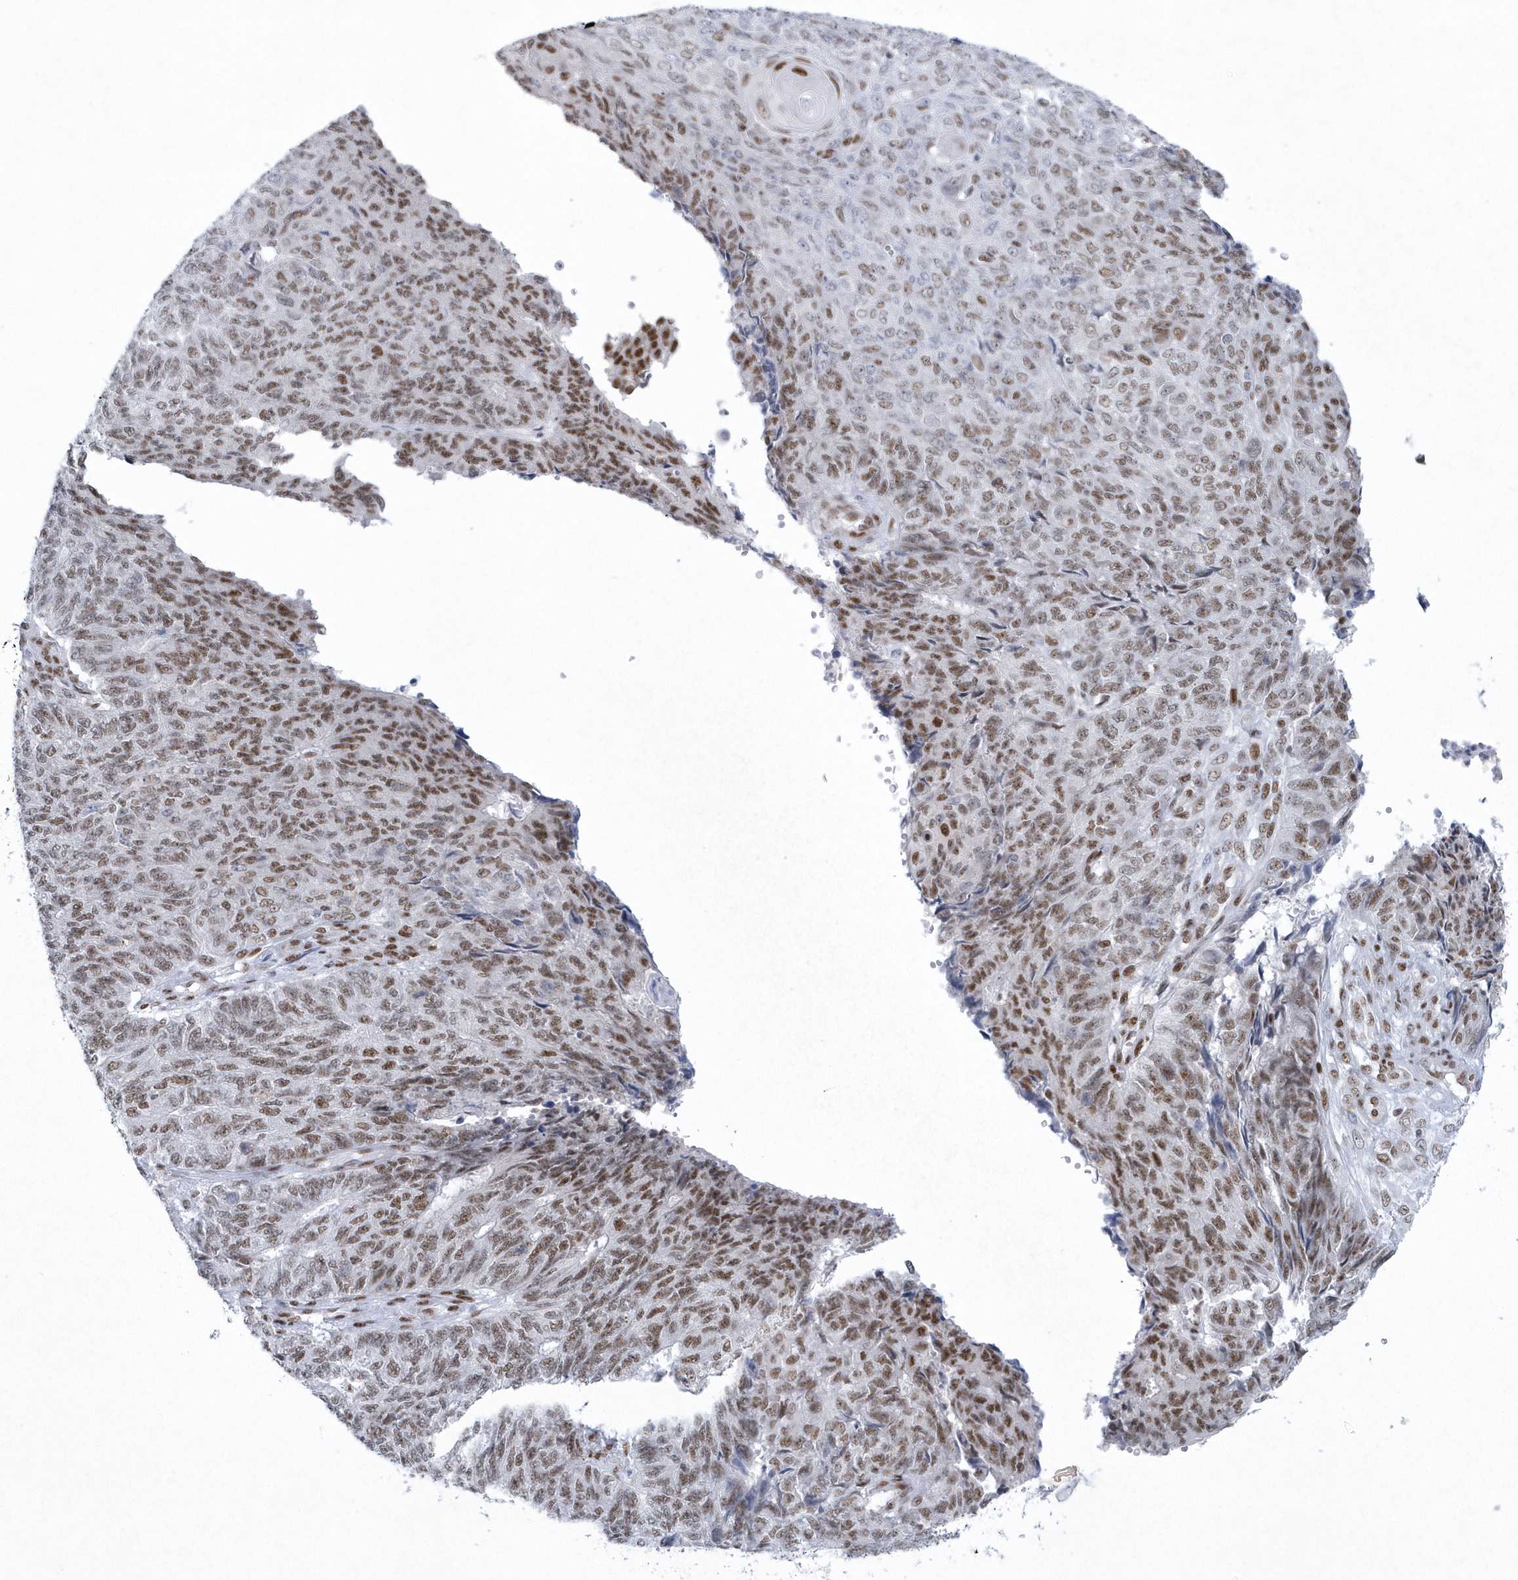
{"staining": {"intensity": "moderate", "quantity": "25%-75%", "location": "nuclear"}, "tissue": "endometrial cancer", "cell_type": "Tumor cells", "image_type": "cancer", "snomed": [{"axis": "morphology", "description": "Adenocarcinoma, NOS"}, {"axis": "topography", "description": "Endometrium"}], "caption": "The immunohistochemical stain labels moderate nuclear staining in tumor cells of adenocarcinoma (endometrial) tissue.", "gene": "DCLRE1A", "patient": {"sex": "female", "age": 32}}